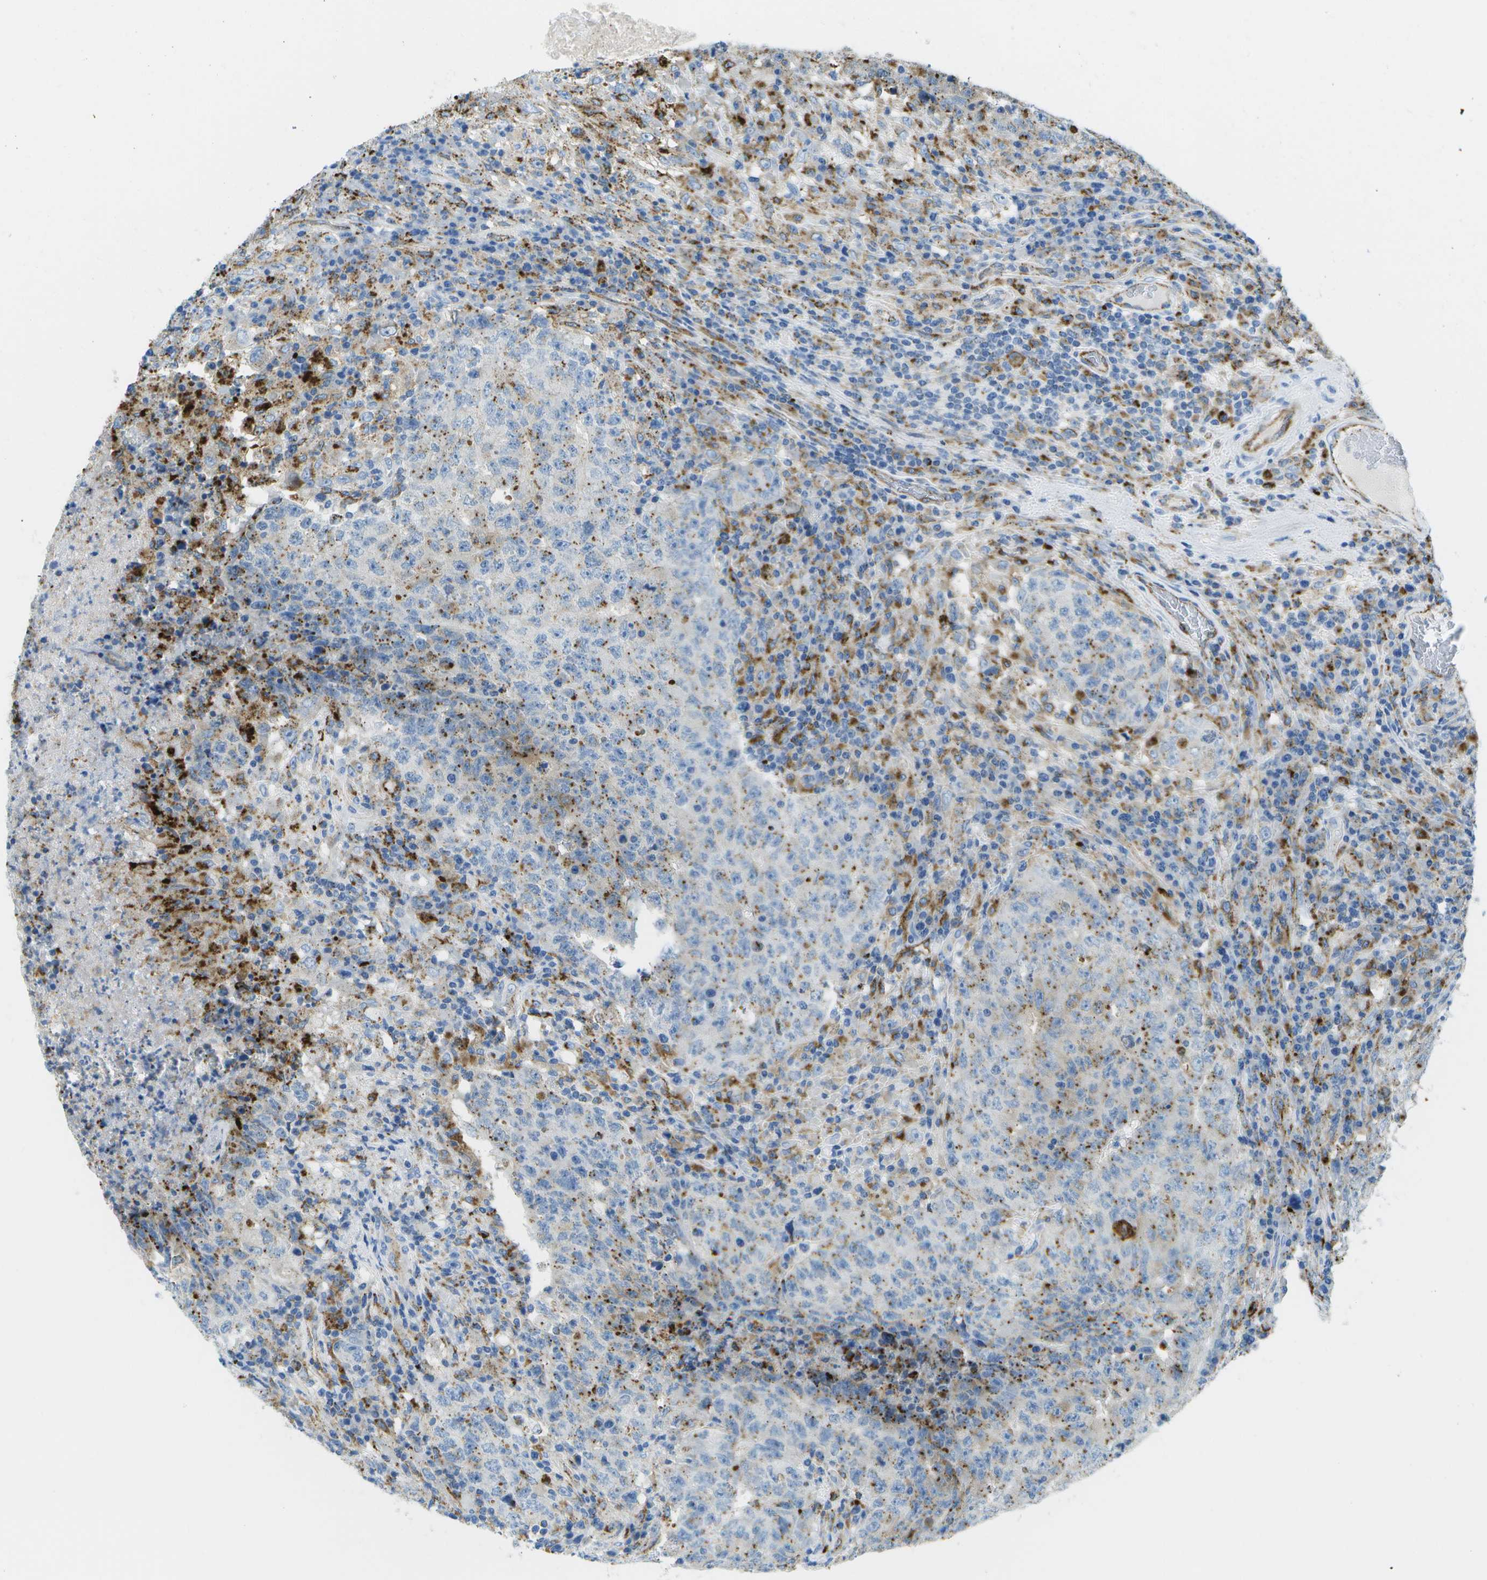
{"staining": {"intensity": "weak", "quantity": "25%-75%", "location": "cytoplasmic/membranous"}, "tissue": "testis cancer", "cell_type": "Tumor cells", "image_type": "cancer", "snomed": [{"axis": "morphology", "description": "Necrosis, NOS"}, {"axis": "morphology", "description": "Carcinoma, Embryonal, NOS"}, {"axis": "topography", "description": "Testis"}], "caption": "An IHC photomicrograph of neoplastic tissue is shown. Protein staining in brown highlights weak cytoplasmic/membranous positivity in testis cancer (embryonal carcinoma) within tumor cells.", "gene": "PRCP", "patient": {"sex": "male", "age": 19}}